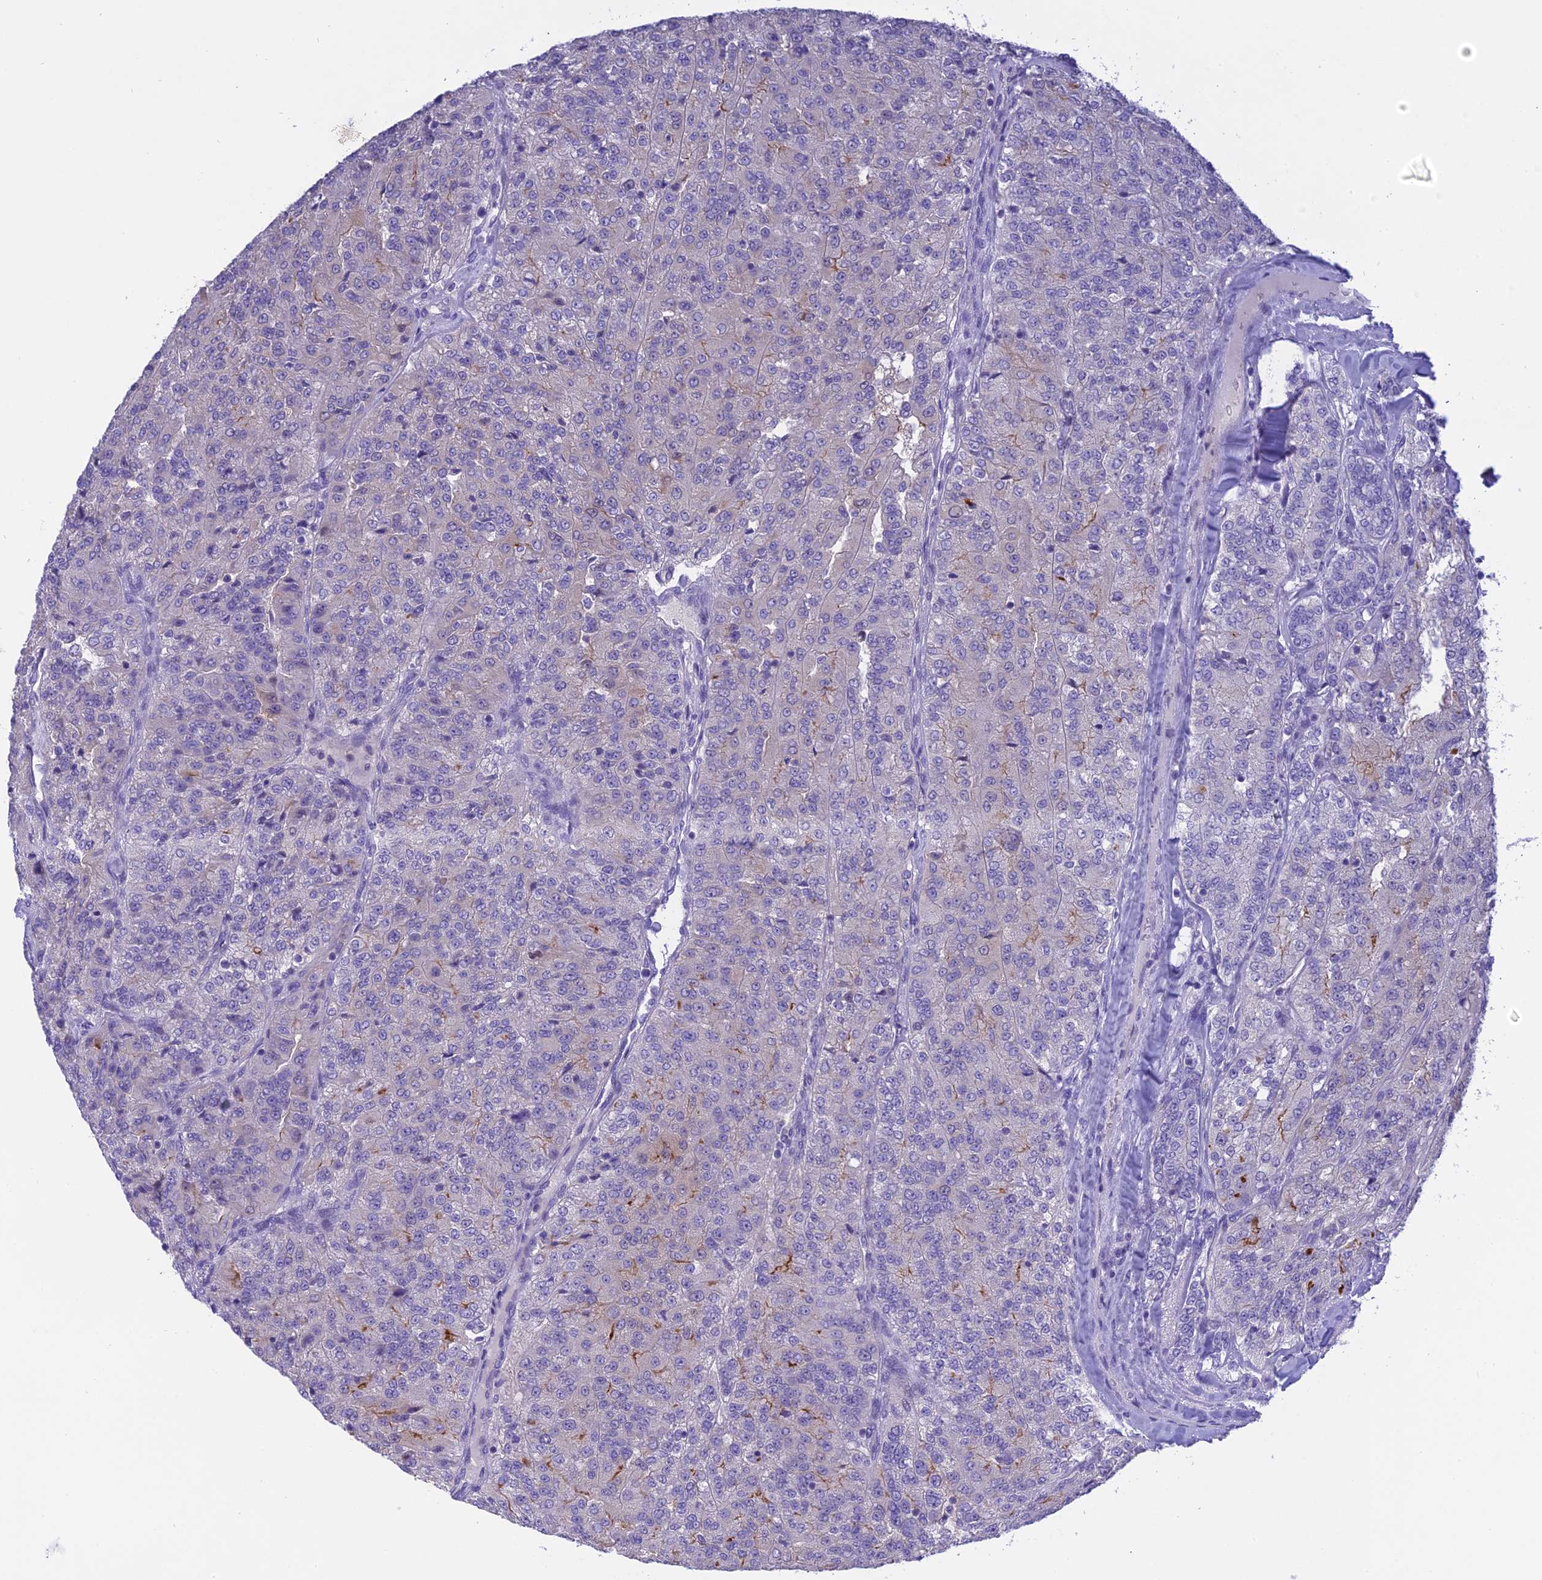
{"staining": {"intensity": "negative", "quantity": "none", "location": "none"}, "tissue": "renal cancer", "cell_type": "Tumor cells", "image_type": "cancer", "snomed": [{"axis": "morphology", "description": "Adenocarcinoma, NOS"}, {"axis": "topography", "description": "Kidney"}], "caption": "DAB immunohistochemical staining of renal cancer demonstrates no significant expression in tumor cells. (IHC, brightfield microscopy, high magnification).", "gene": "KIAA0408", "patient": {"sex": "female", "age": 63}}